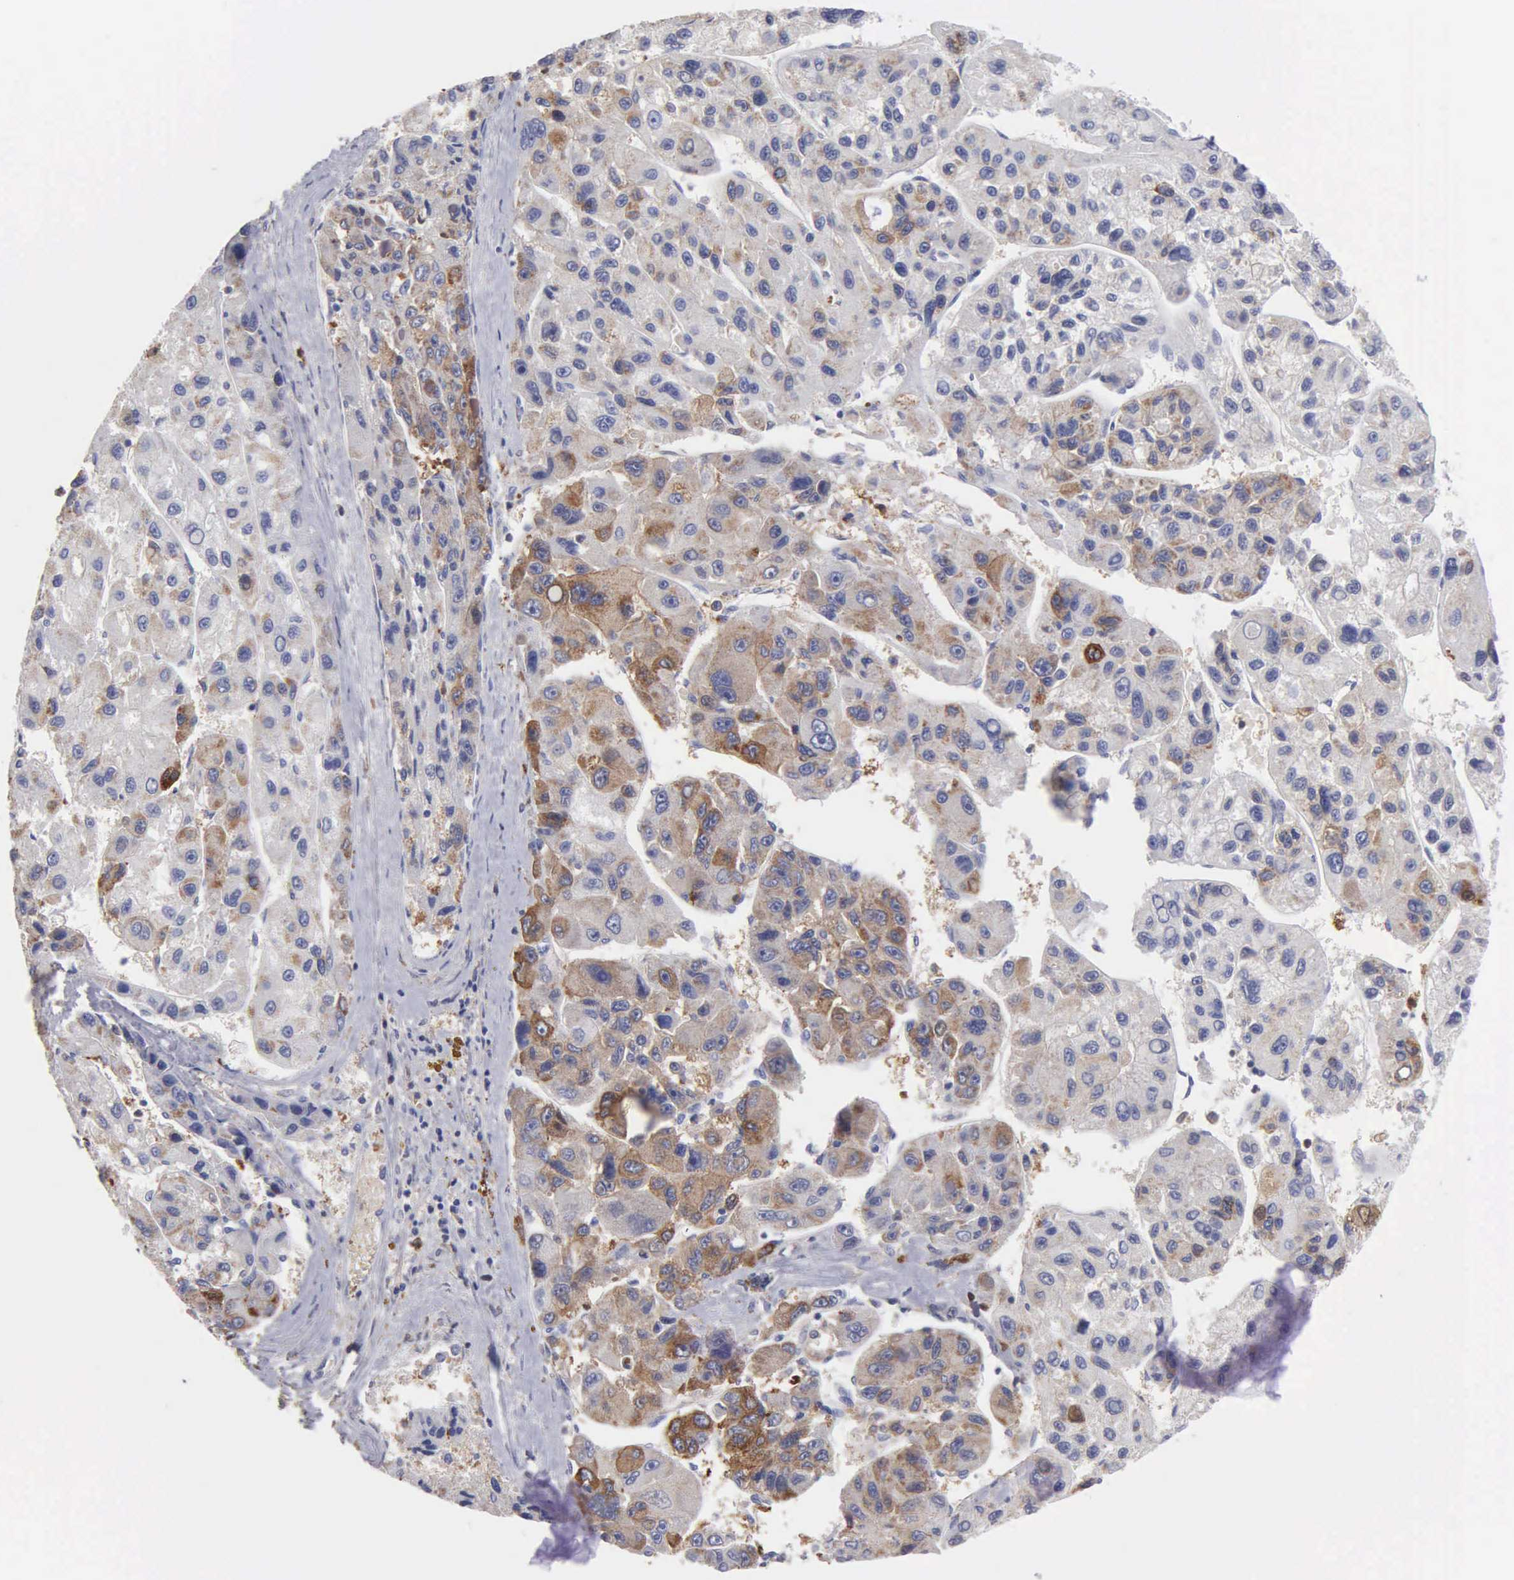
{"staining": {"intensity": "weak", "quantity": "25%-75%", "location": "cytoplasmic/membranous"}, "tissue": "liver cancer", "cell_type": "Tumor cells", "image_type": "cancer", "snomed": [{"axis": "morphology", "description": "Carcinoma, Hepatocellular, NOS"}, {"axis": "topography", "description": "Liver"}], "caption": "This is an image of immunohistochemistry staining of liver hepatocellular carcinoma, which shows weak expression in the cytoplasmic/membranous of tumor cells.", "gene": "G6PD", "patient": {"sex": "male", "age": 64}}